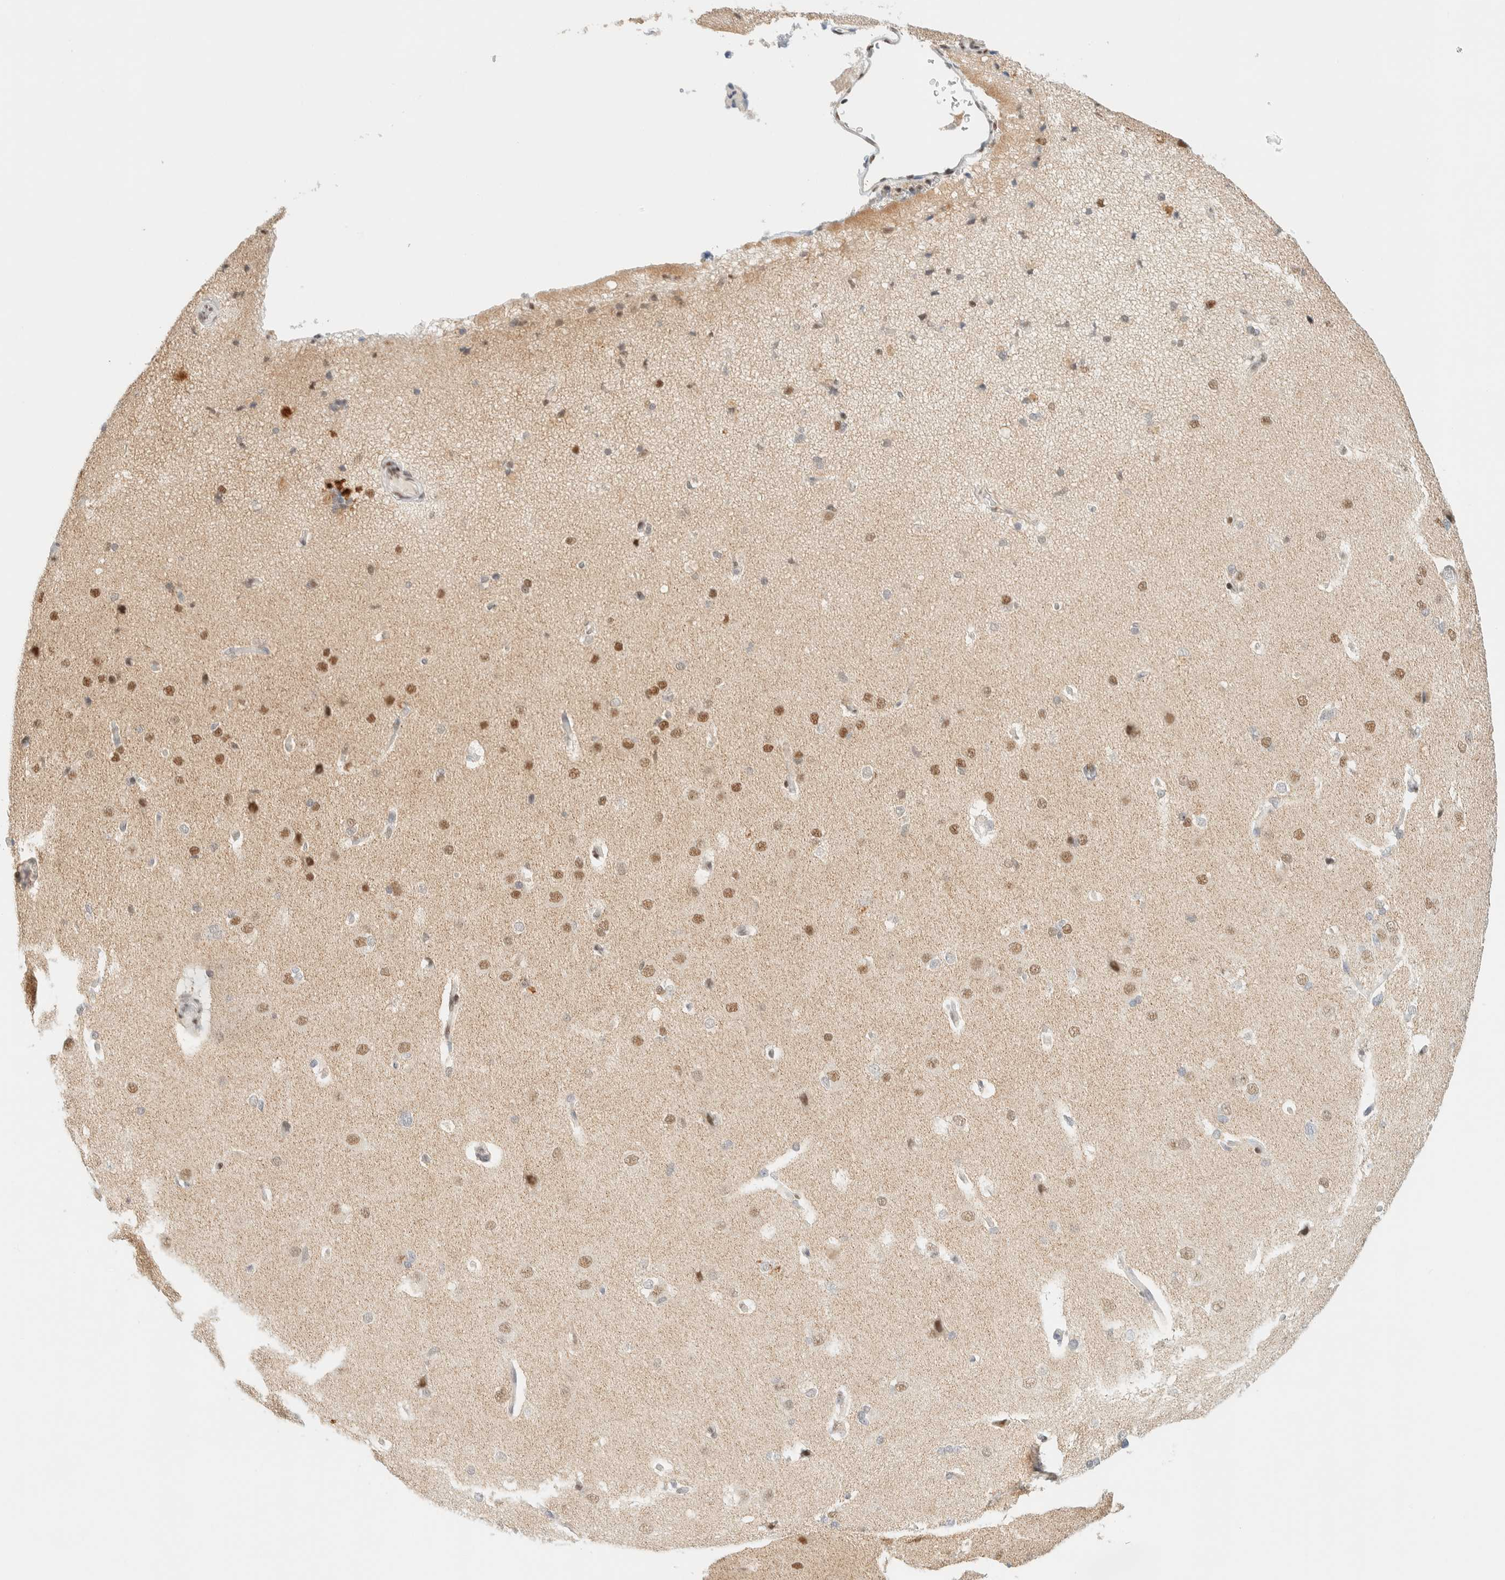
{"staining": {"intensity": "weak", "quantity": ">75%", "location": "nuclear"}, "tissue": "cerebral cortex", "cell_type": "Endothelial cells", "image_type": "normal", "snomed": [{"axis": "morphology", "description": "Normal tissue, NOS"}, {"axis": "topography", "description": "Cerebral cortex"}], "caption": "Benign cerebral cortex reveals weak nuclear expression in approximately >75% of endothelial cells, visualized by immunohistochemistry.", "gene": "PYGO2", "patient": {"sex": "male", "age": 62}}